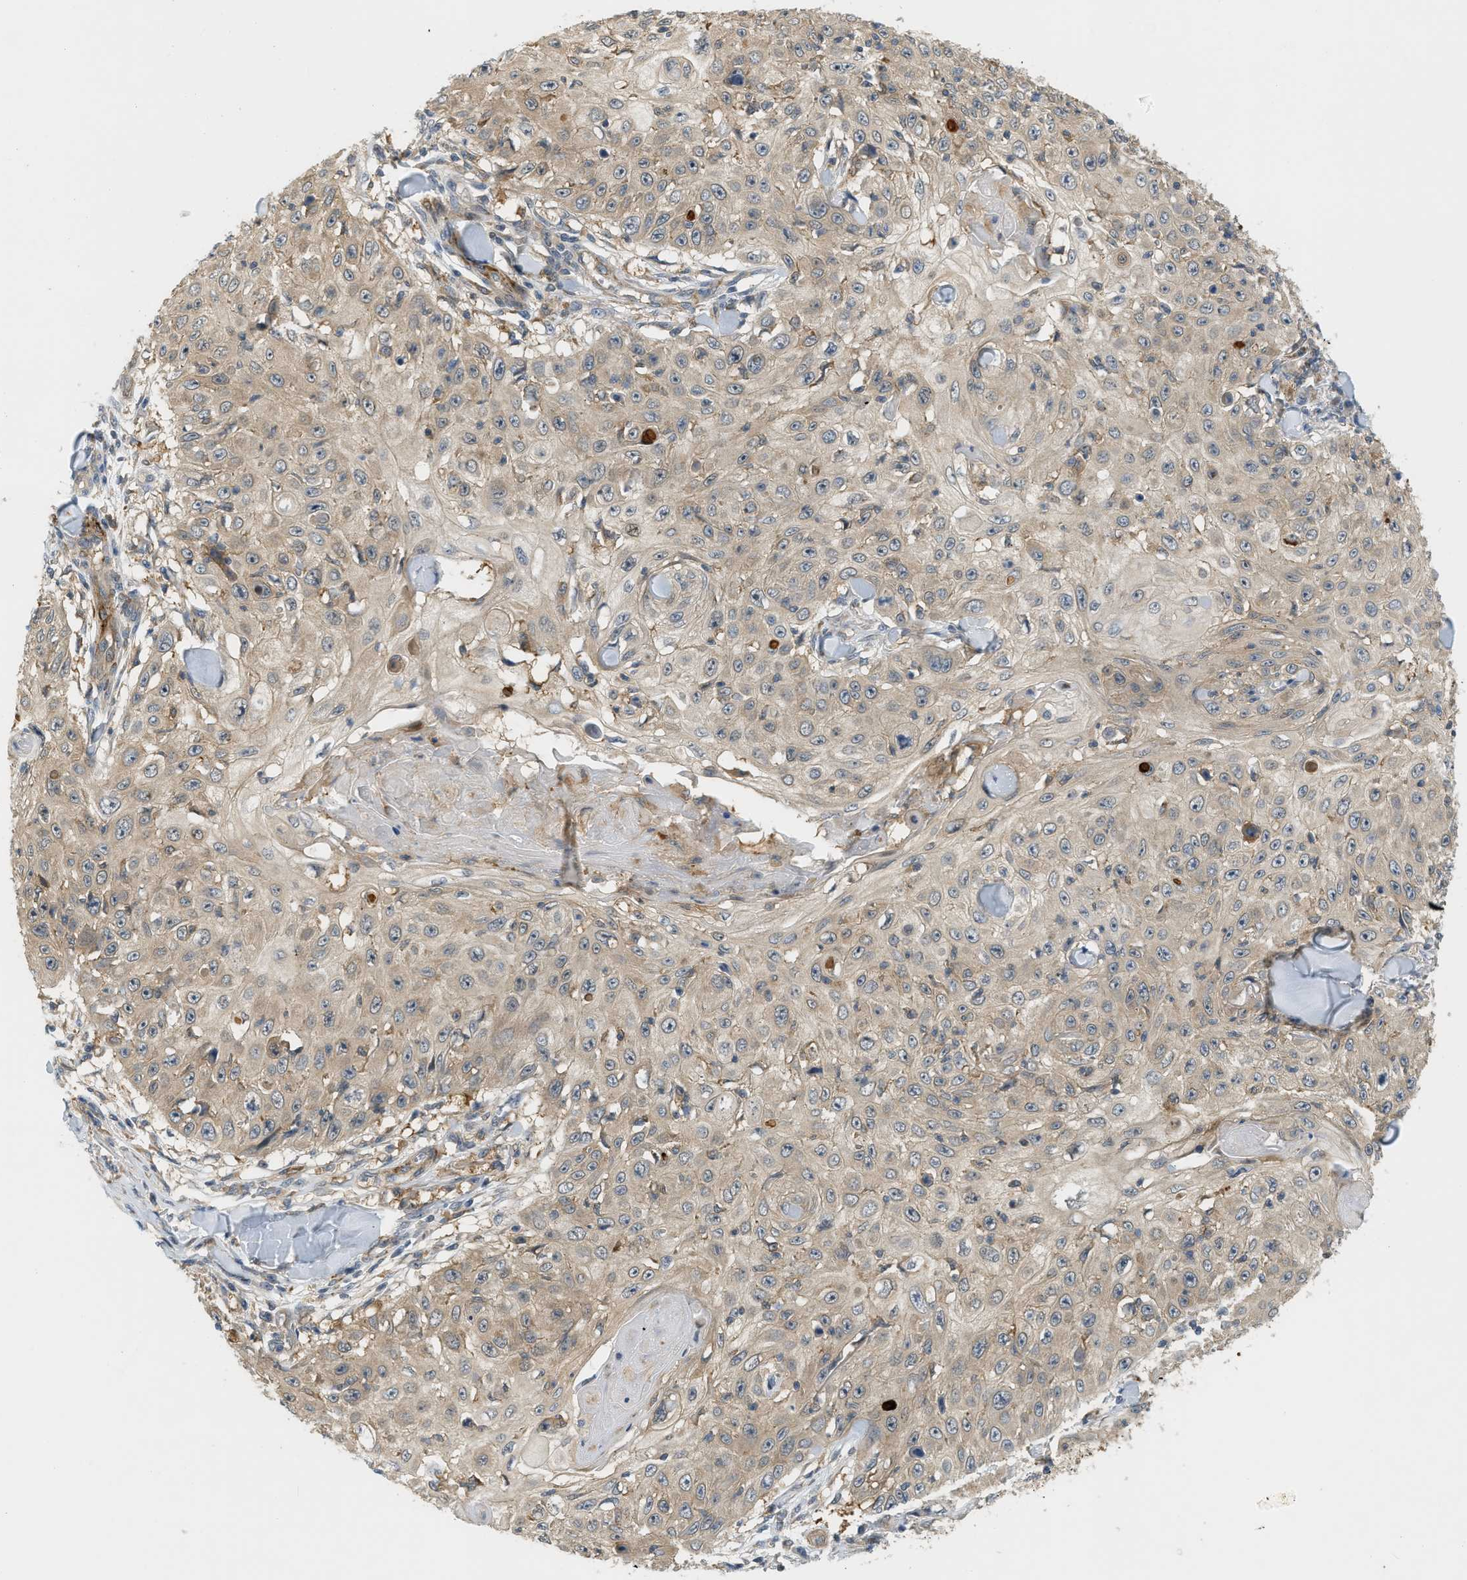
{"staining": {"intensity": "weak", "quantity": ">75%", "location": "cytoplasmic/membranous"}, "tissue": "skin cancer", "cell_type": "Tumor cells", "image_type": "cancer", "snomed": [{"axis": "morphology", "description": "Squamous cell carcinoma, NOS"}, {"axis": "topography", "description": "Skin"}], "caption": "Skin cancer was stained to show a protein in brown. There is low levels of weak cytoplasmic/membranous staining in approximately >75% of tumor cells. (IHC, brightfield microscopy, high magnification).", "gene": "PDCL3", "patient": {"sex": "male", "age": 86}}